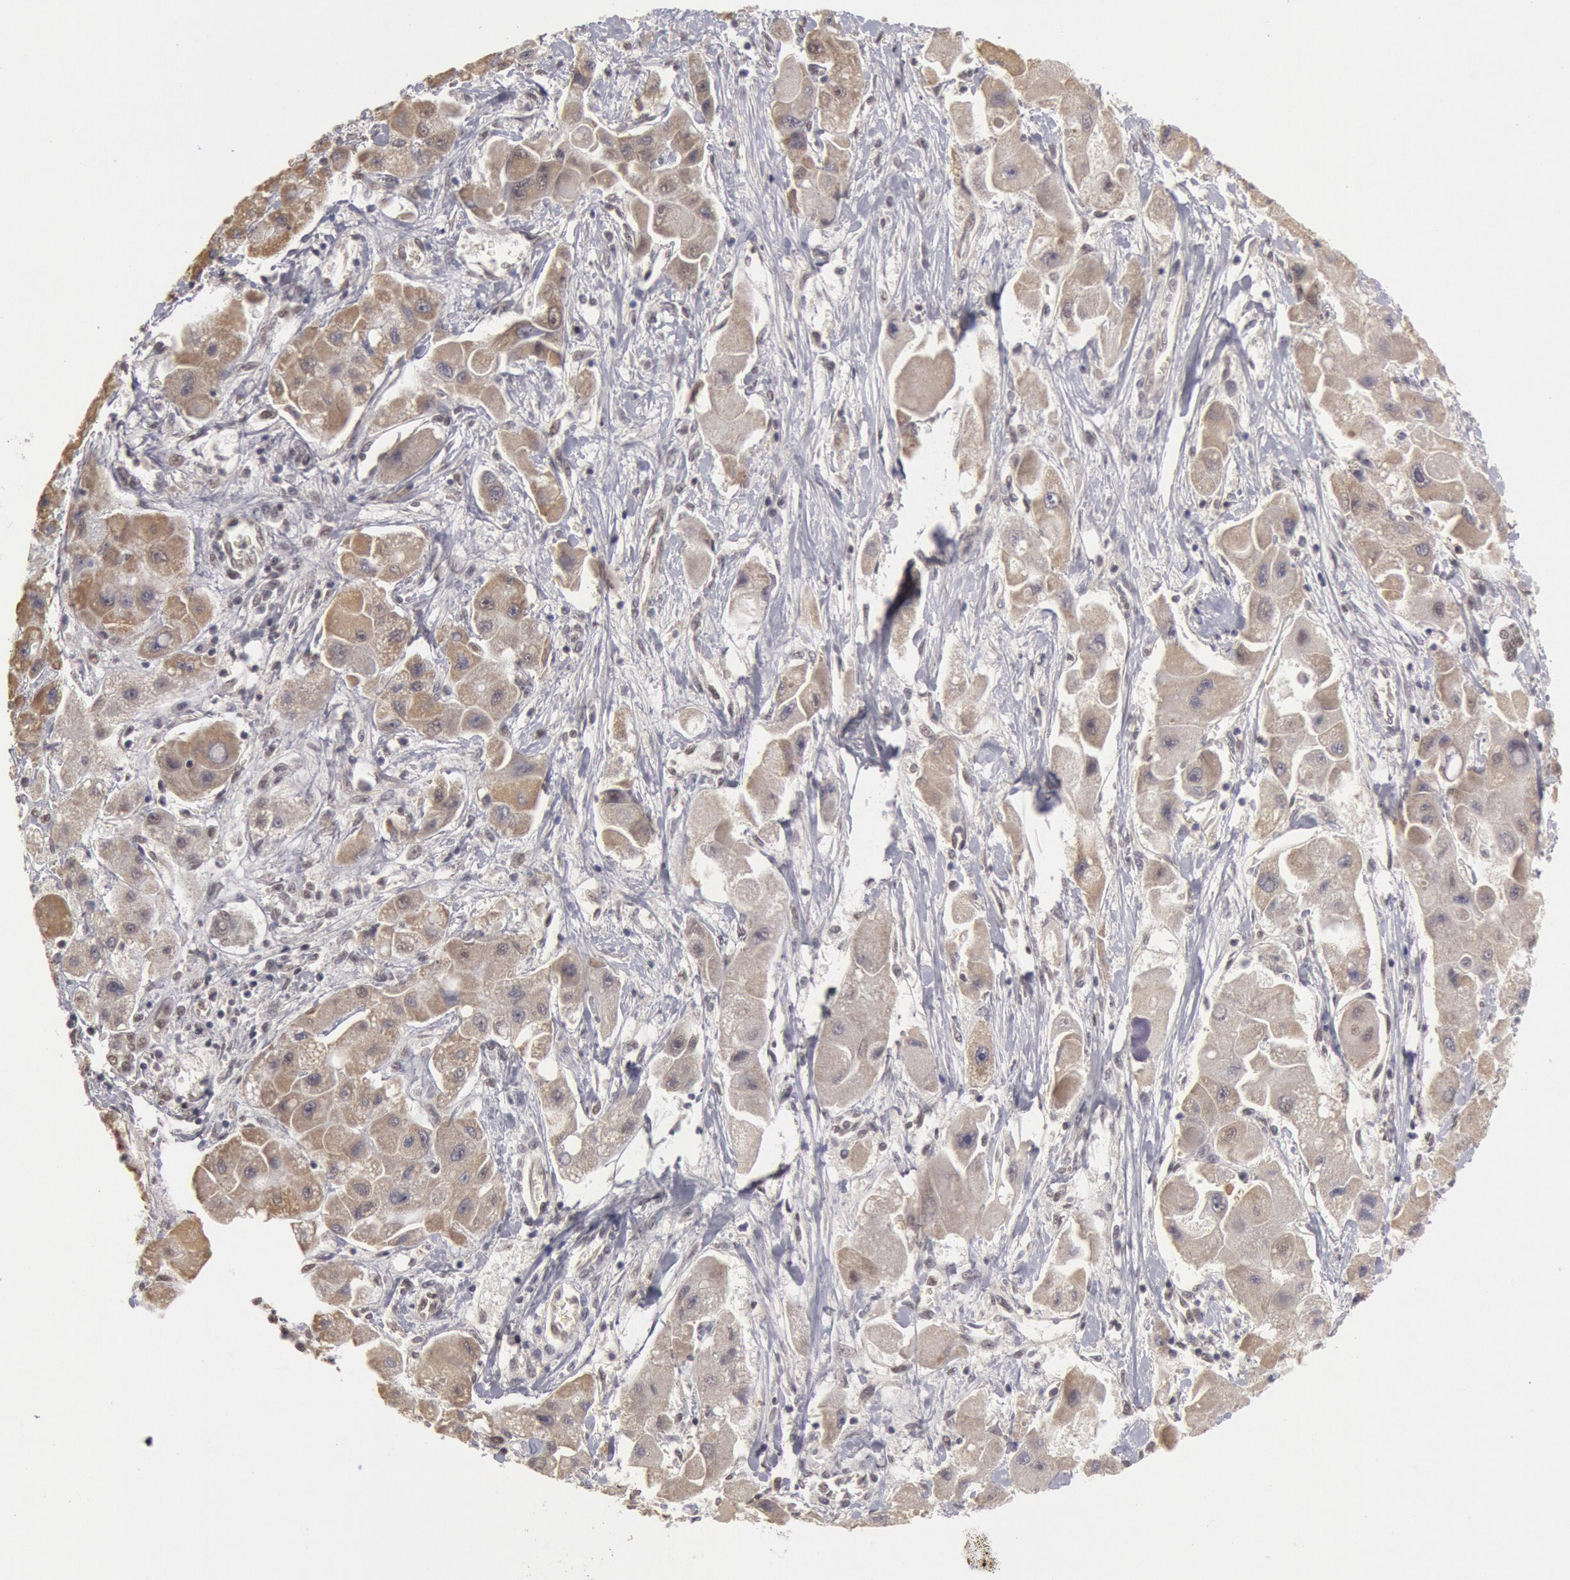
{"staining": {"intensity": "negative", "quantity": "none", "location": "none"}, "tissue": "liver cancer", "cell_type": "Tumor cells", "image_type": "cancer", "snomed": [{"axis": "morphology", "description": "Carcinoma, Hepatocellular, NOS"}, {"axis": "topography", "description": "Liver"}], "caption": "Immunohistochemistry histopathology image of neoplastic tissue: liver hepatocellular carcinoma stained with DAB reveals no significant protein staining in tumor cells.", "gene": "PPP4R3B", "patient": {"sex": "male", "age": 24}}